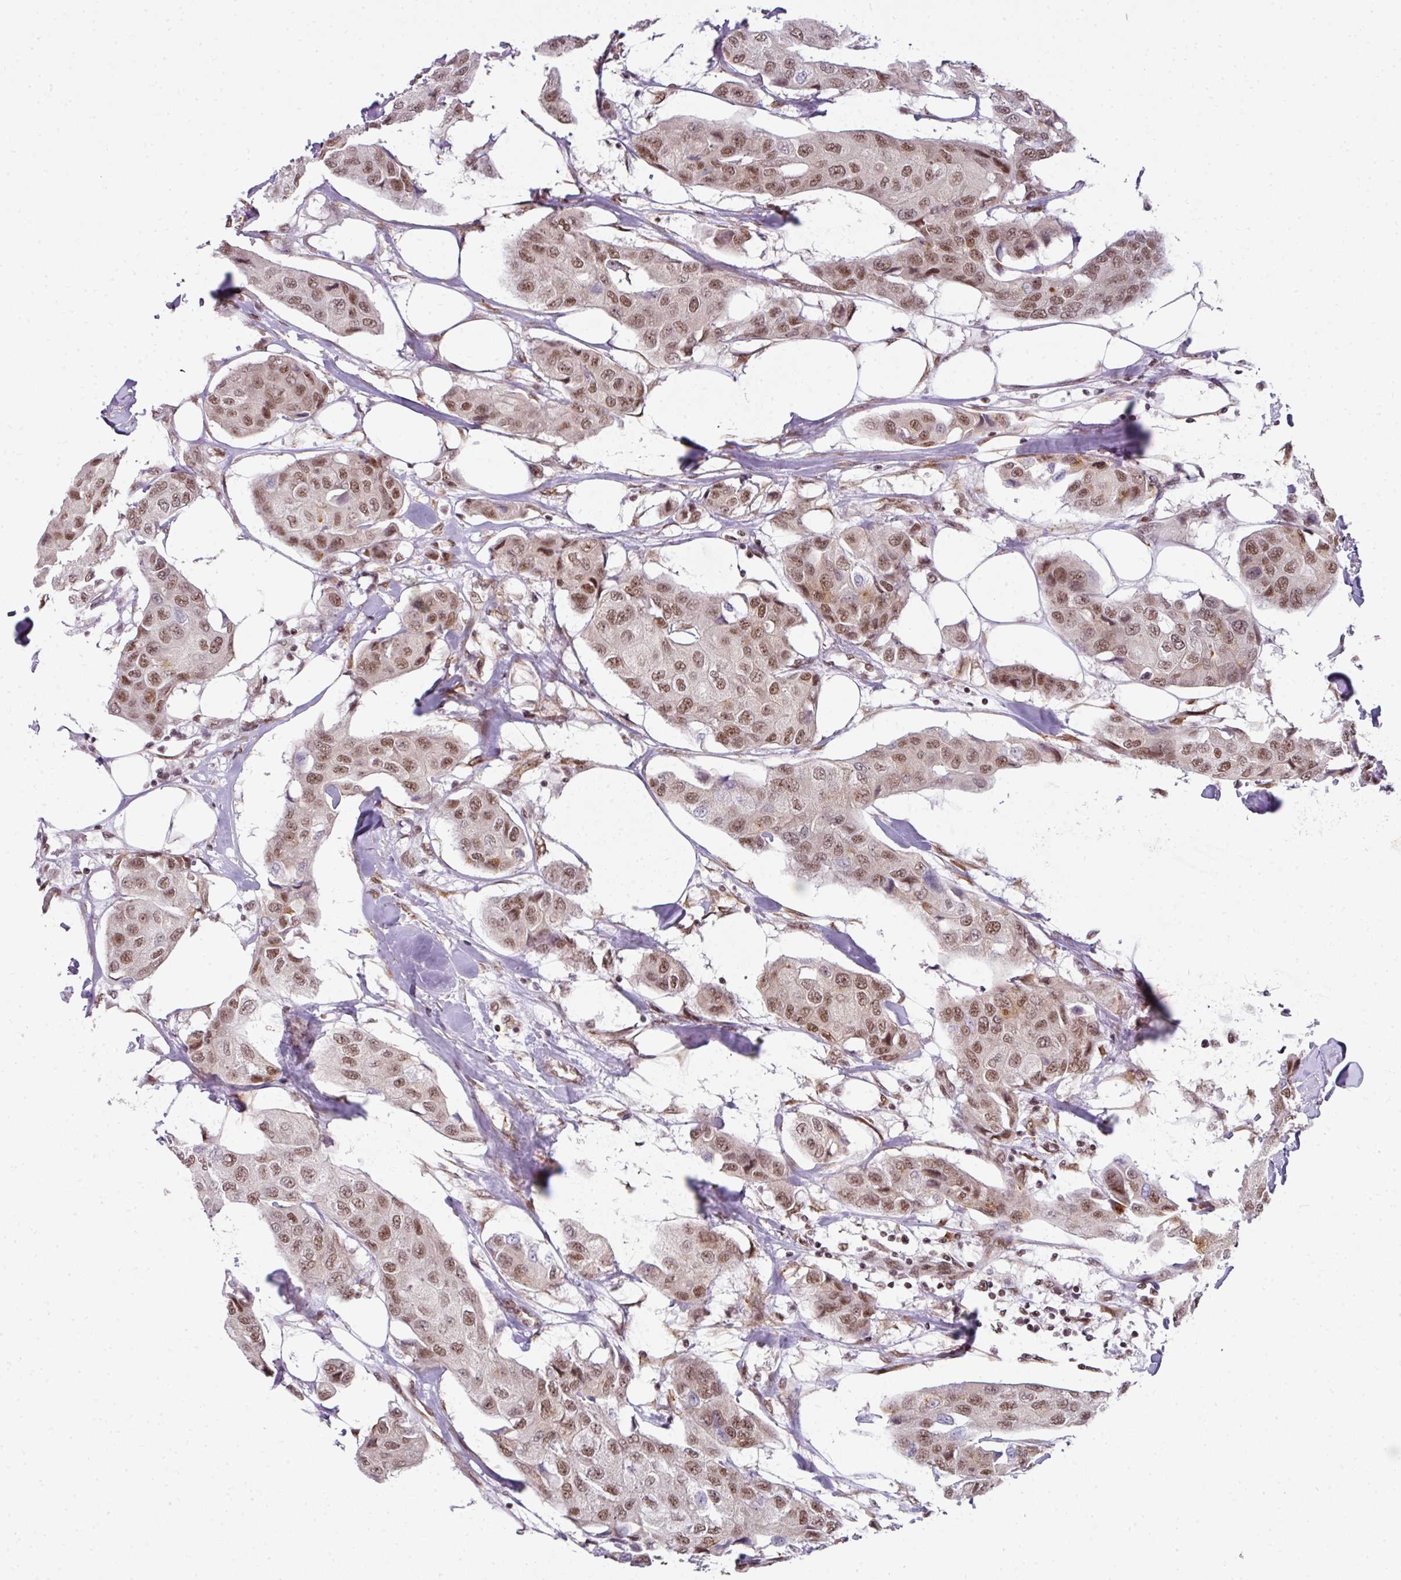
{"staining": {"intensity": "moderate", "quantity": ">75%", "location": "nuclear"}, "tissue": "breast cancer", "cell_type": "Tumor cells", "image_type": "cancer", "snomed": [{"axis": "morphology", "description": "Duct carcinoma"}, {"axis": "topography", "description": "Breast"}], "caption": "A high-resolution histopathology image shows immunohistochemistry staining of breast cancer, which reveals moderate nuclear expression in about >75% of tumor cells.", "gene": "NFYA", "patient": {"sex": "female", "age": 80}}